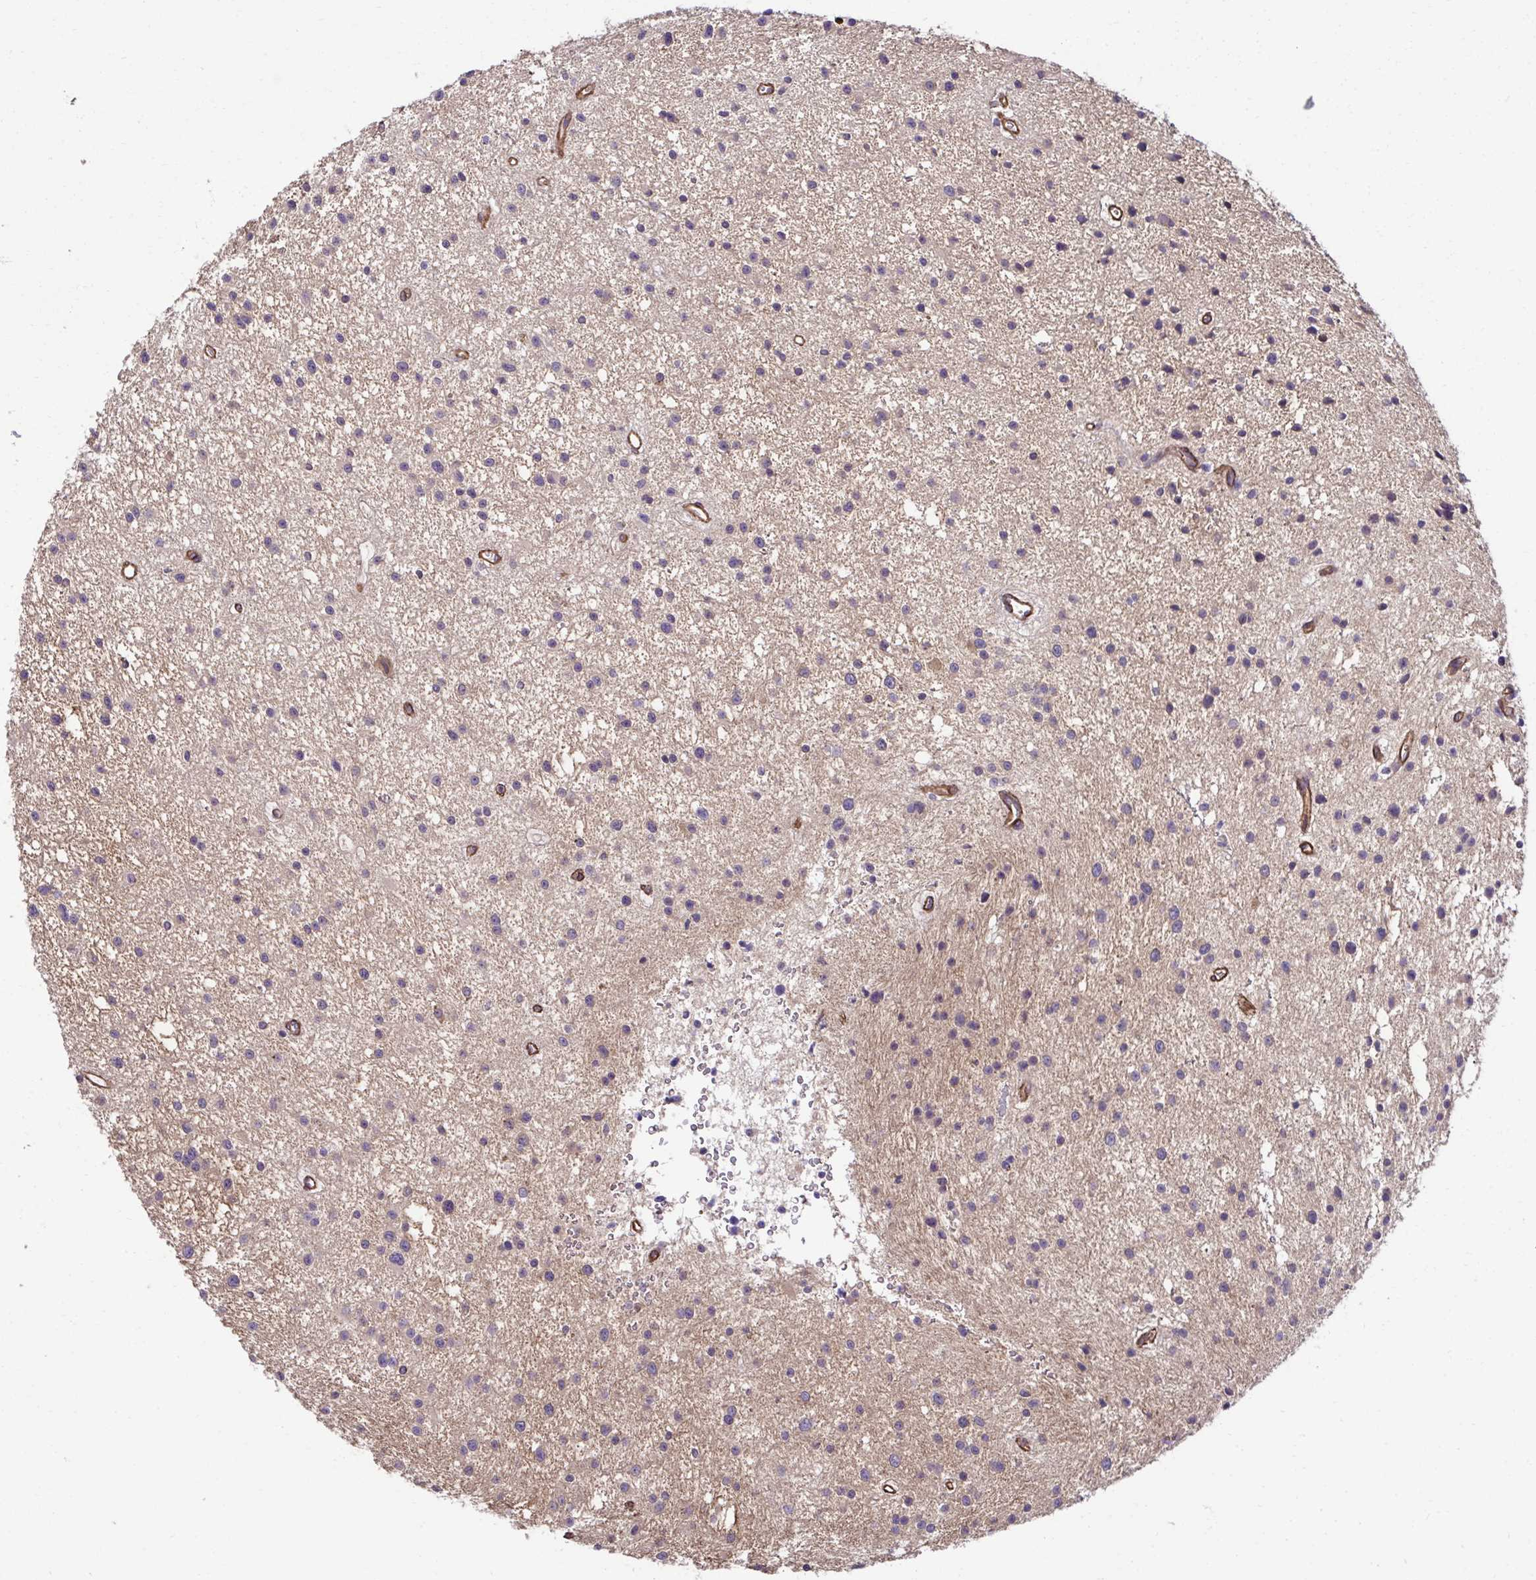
{"staining": {"intensity": "negative", "quantity": "none", "location": "none"}, "tissue": "glioma", "cell_type": "Tumor cells", "image_type": "cancer", "snomed": [{"axis": "morphology", "description": "Glioma, malignant, Low grade"}, {"axis": "topography", "description": "Brain"}], "caption": "Glioma was stained to show a protein in brown. There is no significant positivity in tumor cells.", "gene": "TRIM52", "patient": {"sex": "male", "age": 43}}